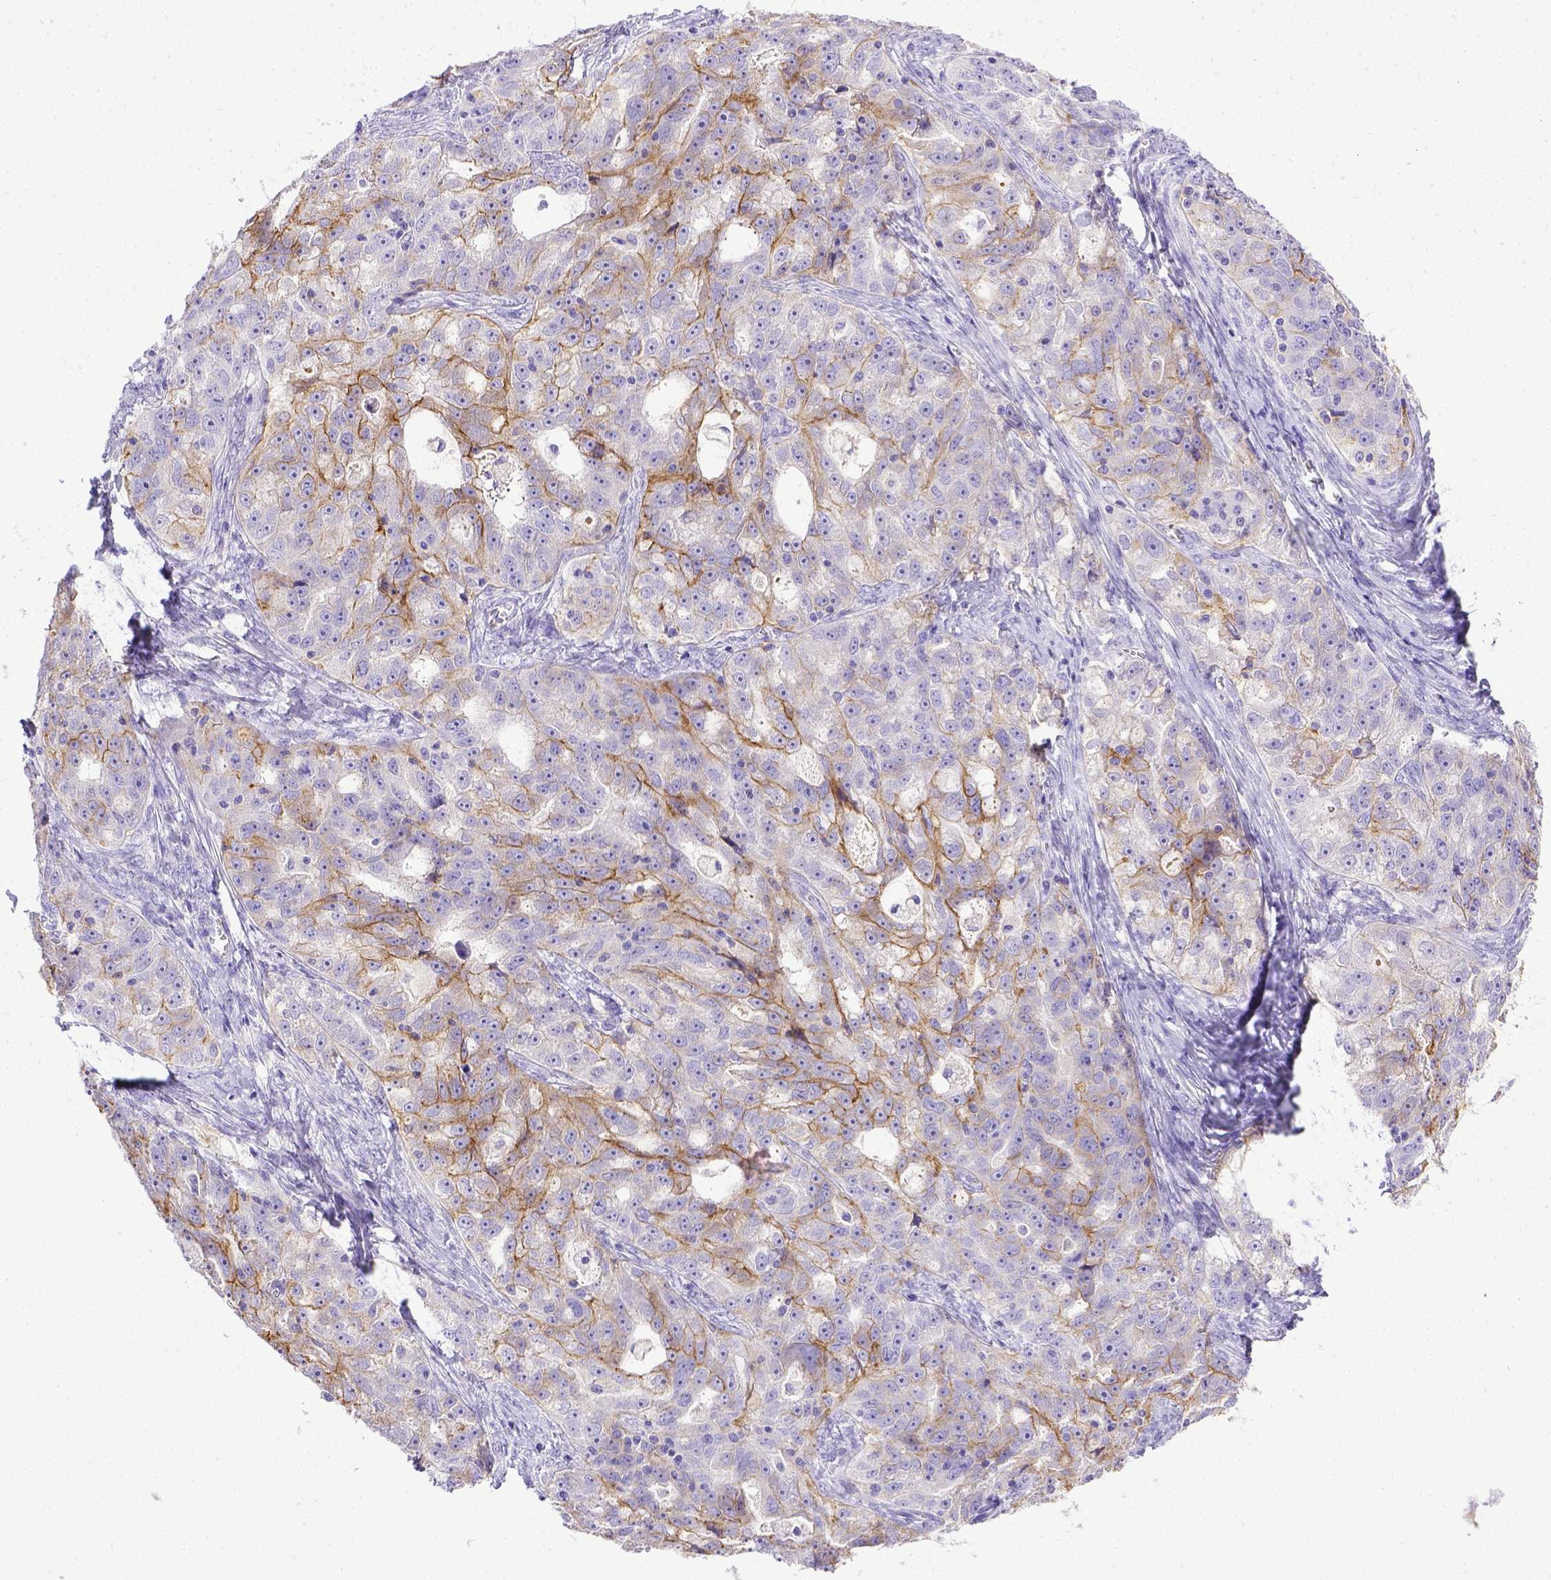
{"staining": {"intensity": "moderate", "quantity": "25%-75%", "location": "cytoplasmic/membranous"}, "tissue": "ovarian cancer", "cell_type": "Tumor cells", "image_type": "cancer", "snomed": [{"axis": "morphology", "description": "Cystadenocarcinoma, serous, NOS"}, {"axis": "topography", "description": "Ovary"}], "caption": "Immunohistochemical staining of human ovarian cancer exhibits medium levels of moderate cytoplasmic/membranous positivity in about 25%-75% of tumor cells.", "gene": "BTN1A1", "patient": {"sex": "female", "age": 51}}